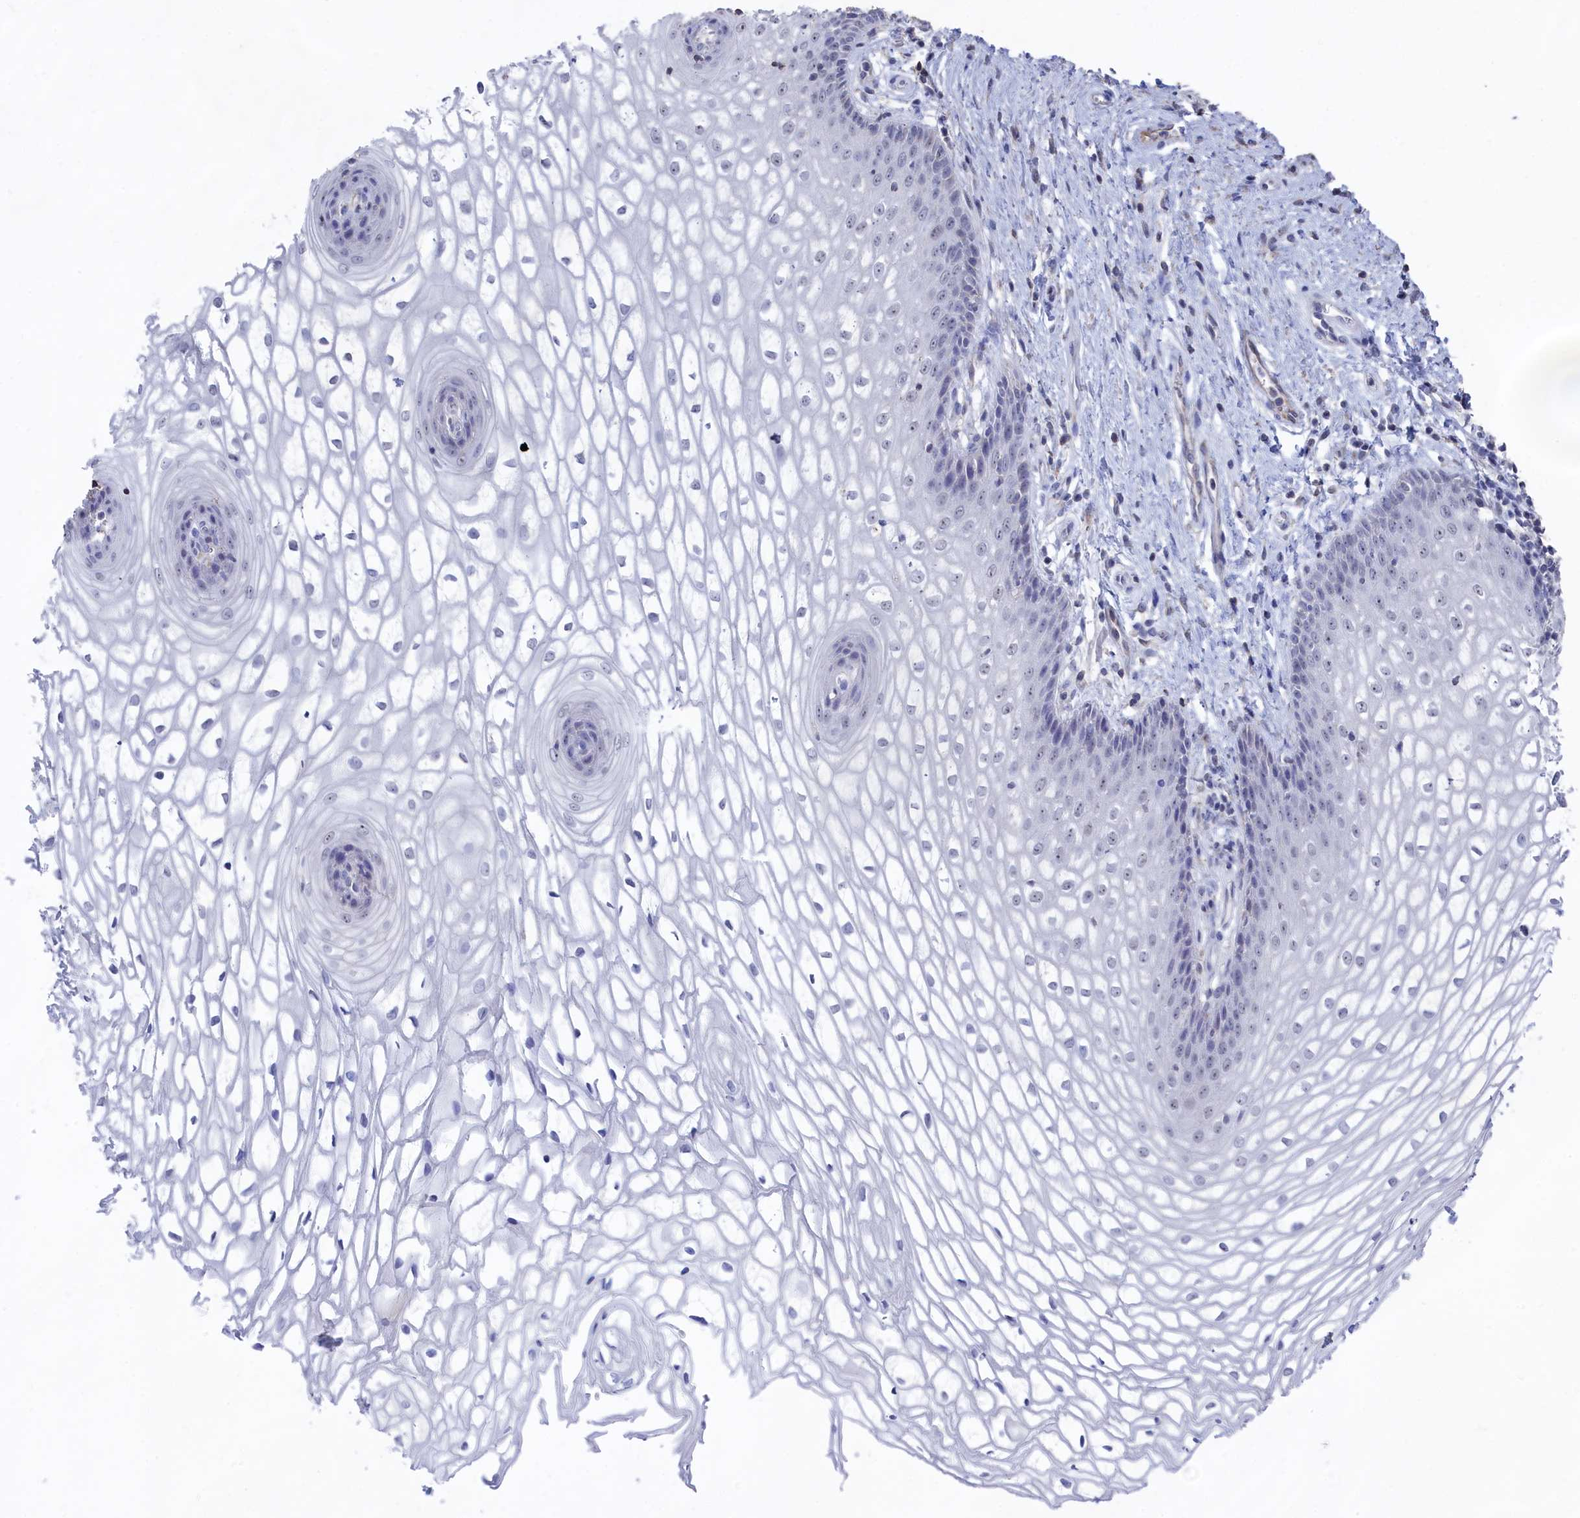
{"staining": {"intensity": "weak", "quantity": "<25%", "location": "nuclear"}, "tissue": "vagina", "cell_type": "Squamous epithelial cells", "image_type": "normal", "snomed": [{"axis": "morphology", "description": "Normal tissue, NOS"}, {"axis": "topography", "description": "Vagina"}], "caption": "Immunohistochemistry (IHC) photomicrograph of benign human vagina stained for a protein (brown), which displays no positivity in squamous epithelial cells.", "gene": "SEMG2", "patient": {"sex": "female", "age": 34}}